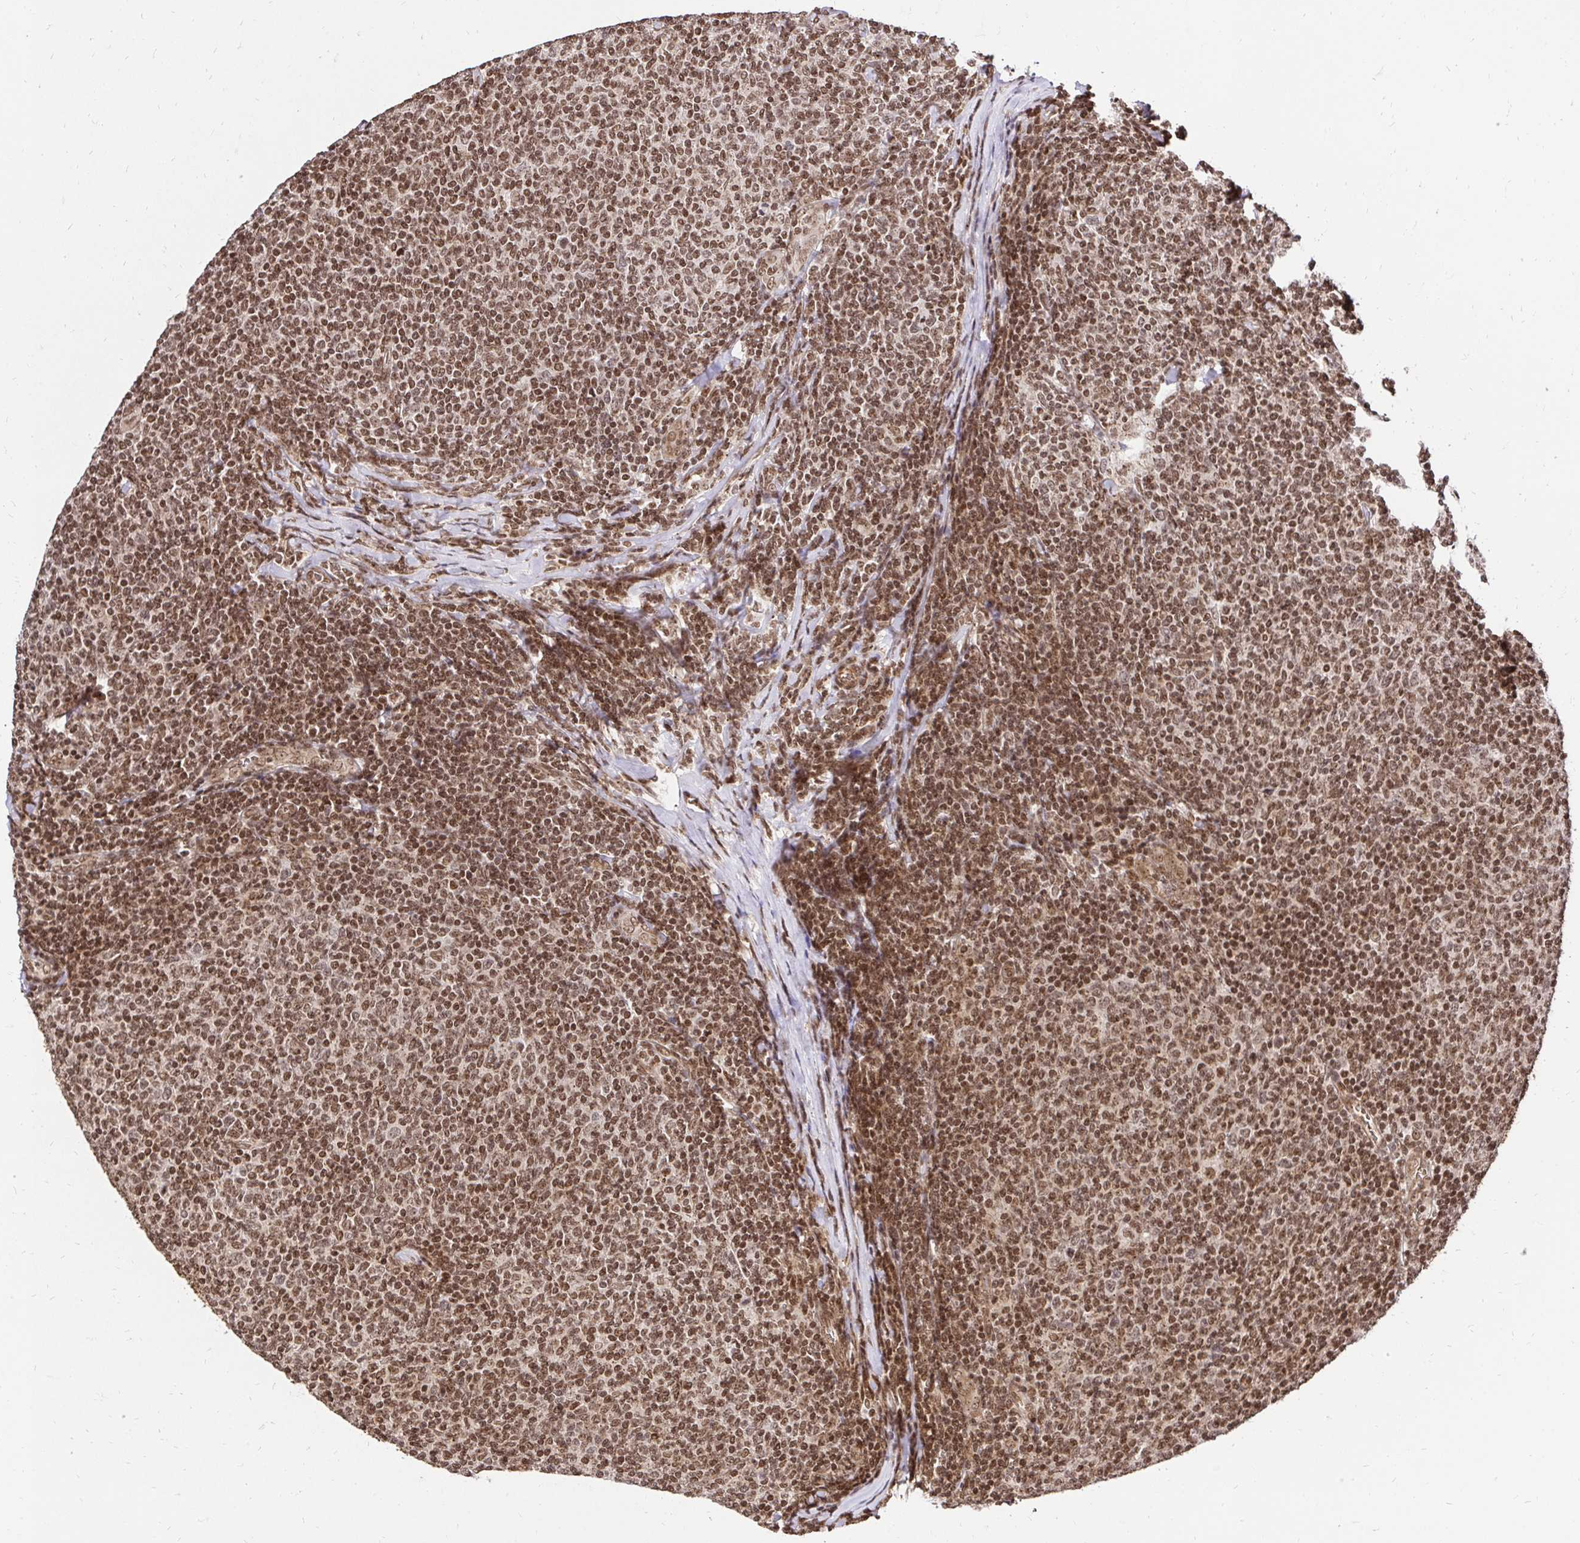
{"staining": {"intensity": "moderate", "quantity": ">75%", "location": "nuclear"}, "tissue": "lymphoma", "cell_type": "Tumor cells", "image_type": "cancer", "snomed": [{"axis": "morphology", "description": "Malignant lymphoma, non-Hodgkin's type, Low grade"}, {"axis": "topography", "description": "Lymph node"}], "caption": "Tumor cells exhibit medium levels of moderate nuclear staining in about >75% of cells in human lymphoma.", "gene": "GLYR1", "patient": {"sex": "male", "age": 52}}